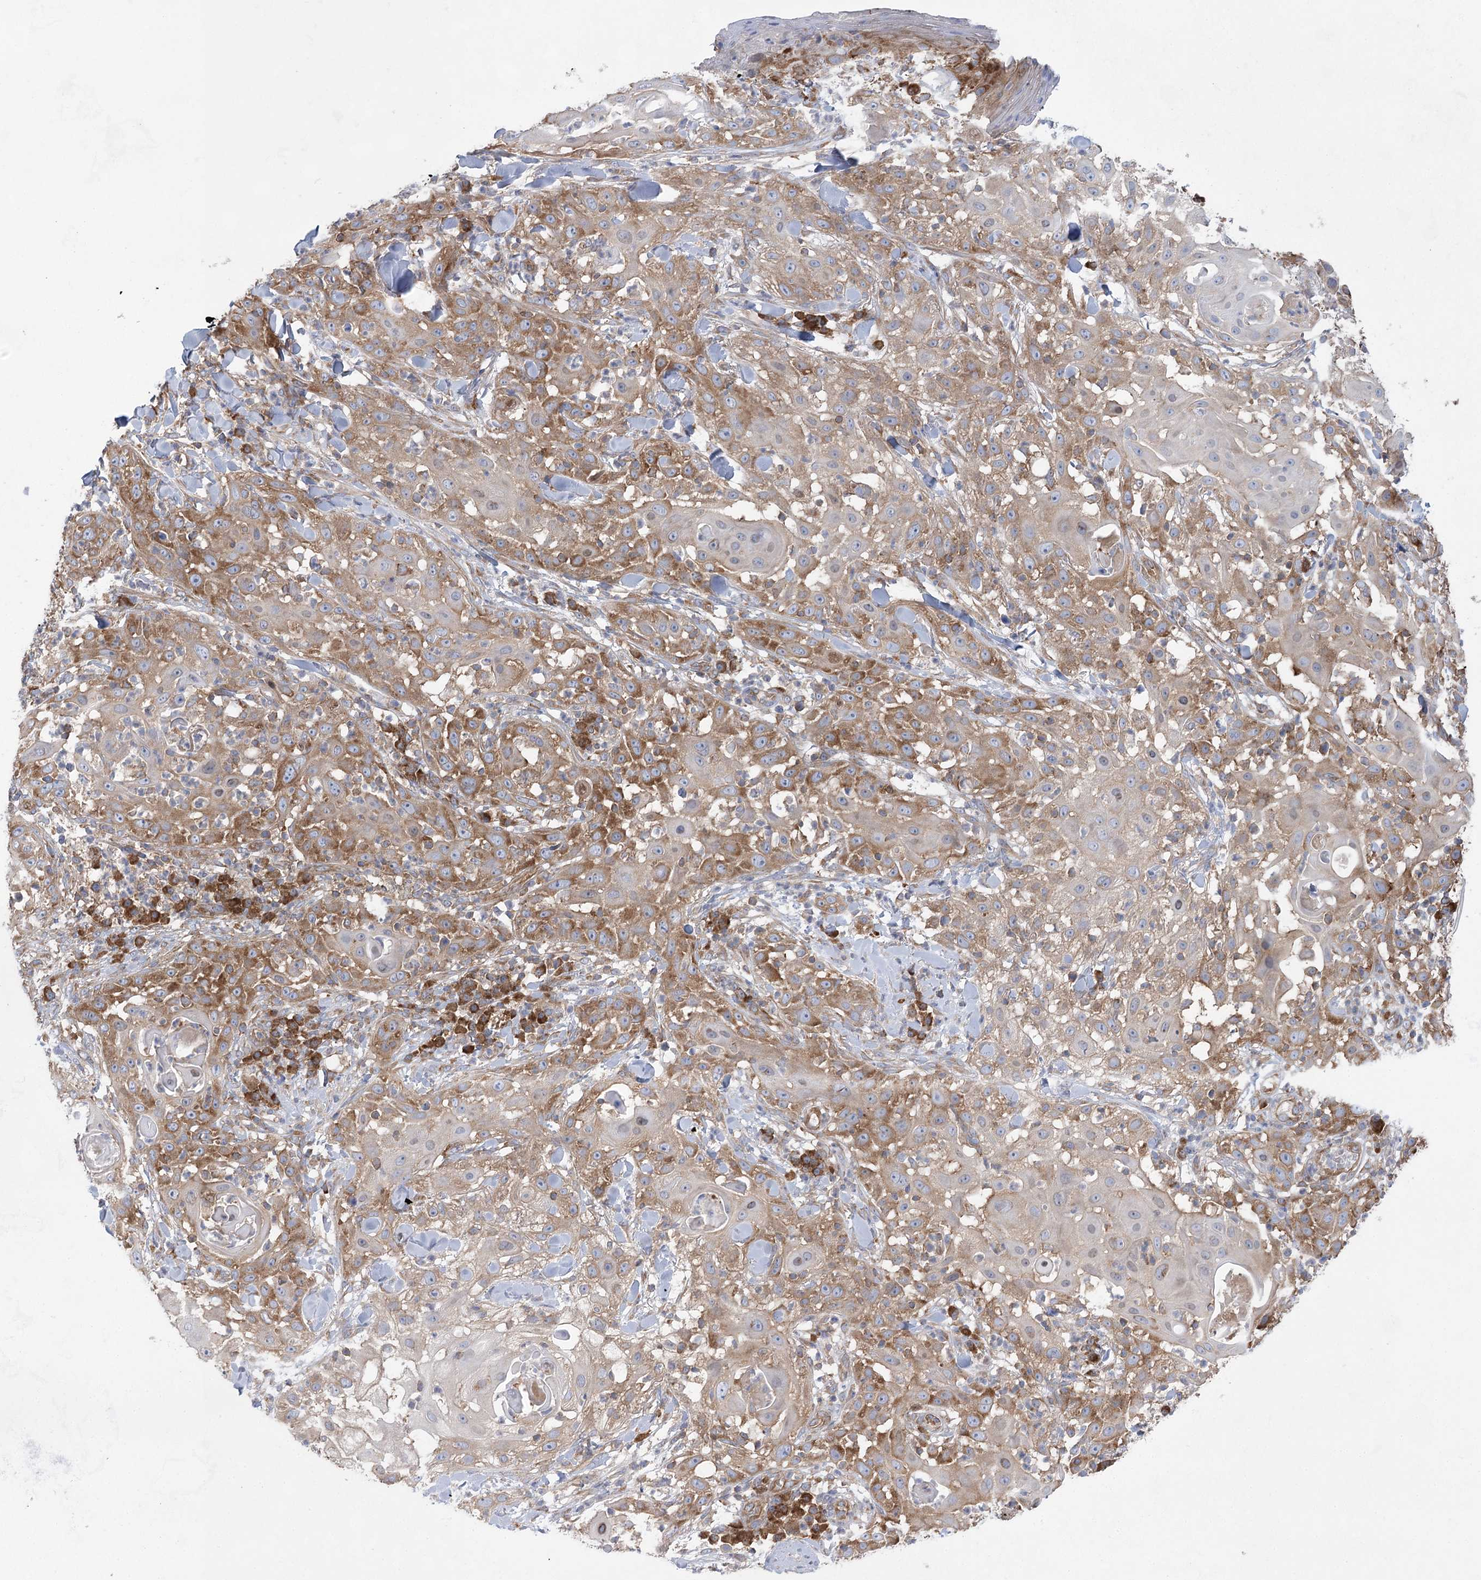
{"staining": {"intensity": "moderate", "quantity": ">75%", "location": "cytoplasmic/membranous"}, "tissue": "skin cancer", "cell_type": "Tumor cells", "image_type": "cancer", "snomed": [{"axis": "morphology", "description": "Squamous cell carcinoma, NOS"}, {"axis": "topography", "description": "Skin"}], "caption": "Human skin cancer (squamous cell carcinoma) stained with a protein marker demonstrates moderate staining in tumor cells.", "gene": "EIF3A", "patient": {"sex": "female", "age": 44}}